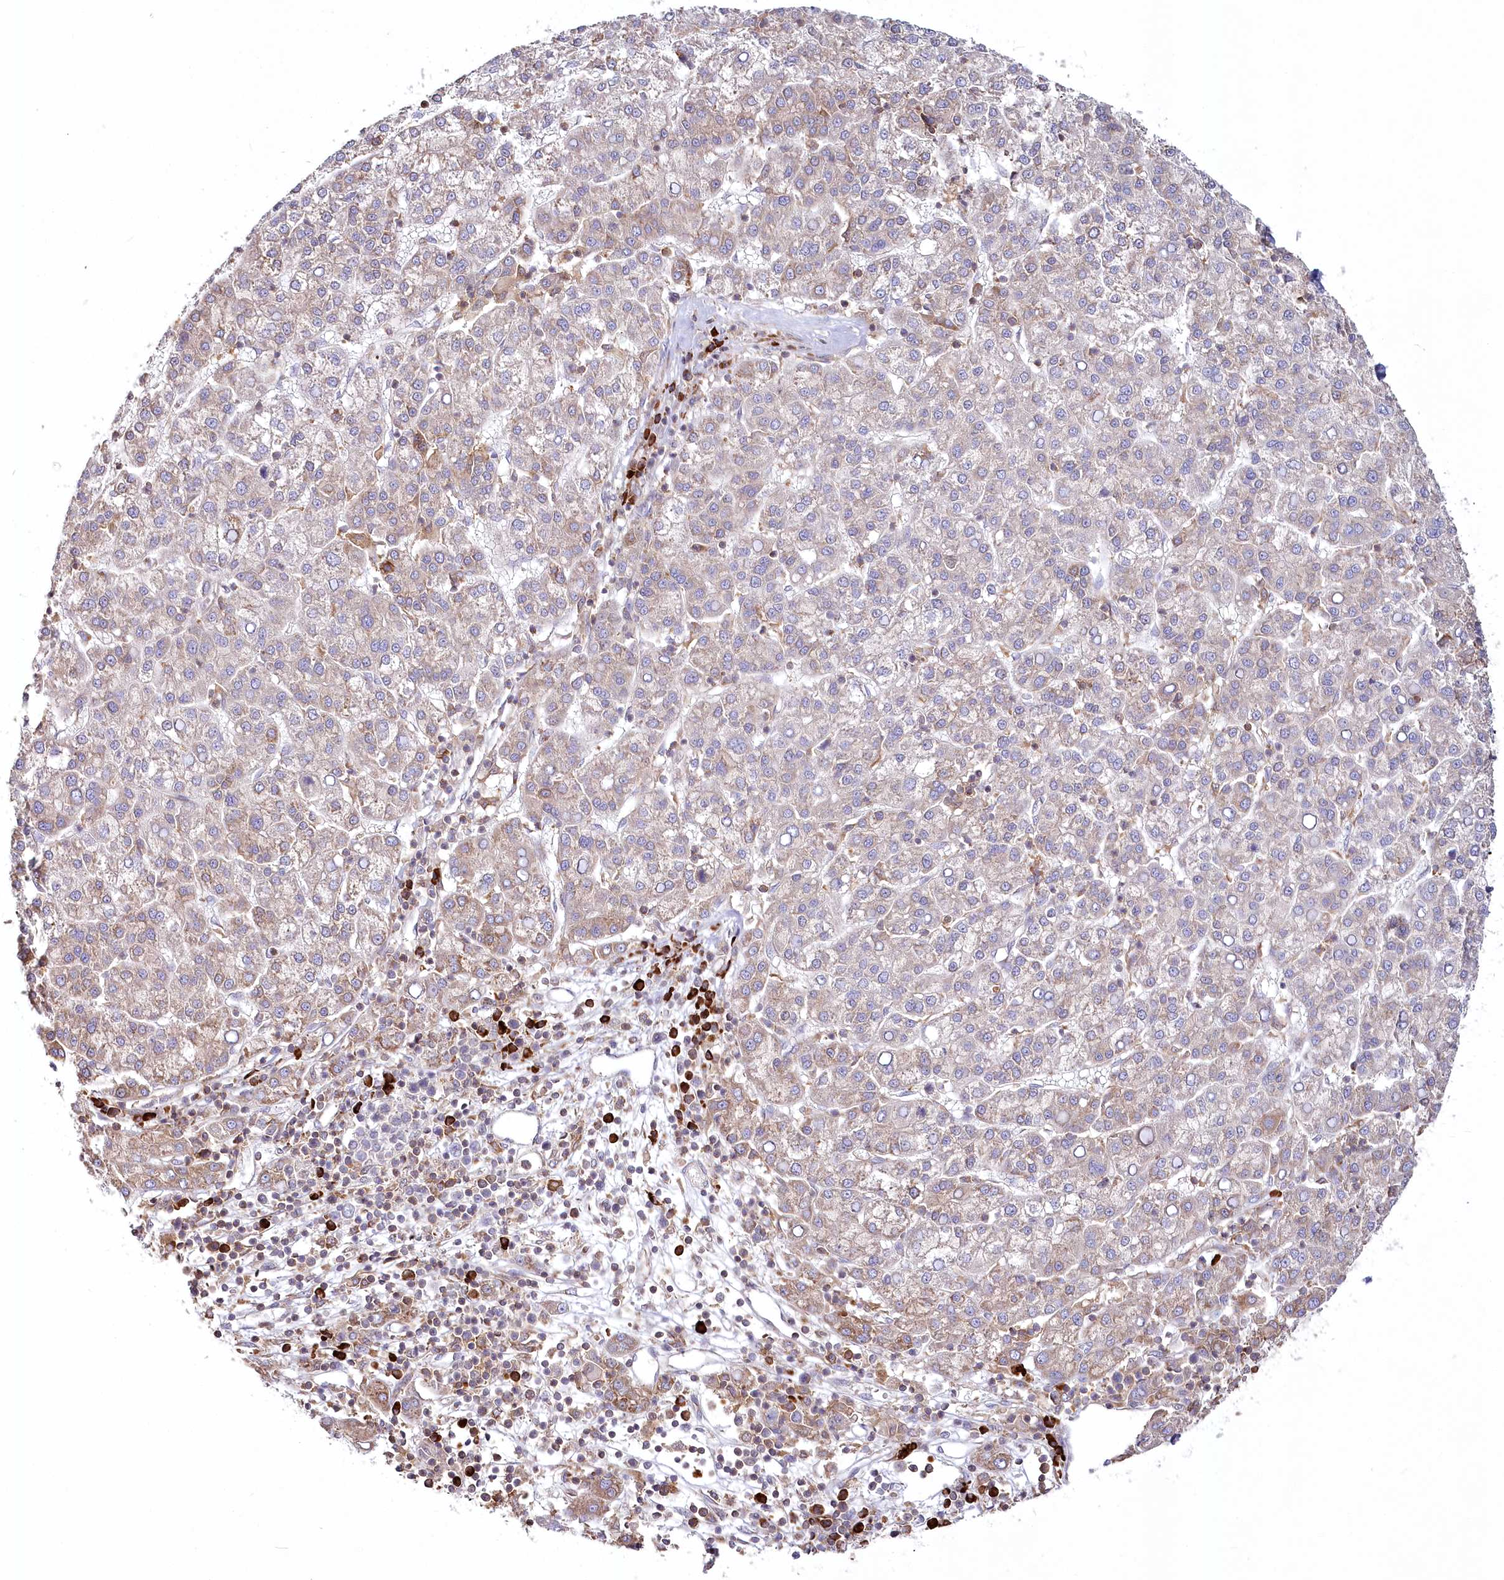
{"staining": {"intensity": "weak", "quantity": "<25%", "location": "cytoplasmic/membranous"}, "tissue": "liver cancer", "cell_type": "Tumor cells", "image_type": "cancer", "snomed": [{"axis": "morphology", "description": "Carcinoma, Hepatocellular, NOS"}, {"axis": "topography", "description": "Liver"}], "caption": "This image is of hepatocellular carcinoma (liver) stained with immunohistochemistry to label a protein in brown with the nuclei are counter-stained blue. There is no positivity in tumor cells.", "gene": "POGLUT1", "patient": {"sex": "female", "age": 58}}